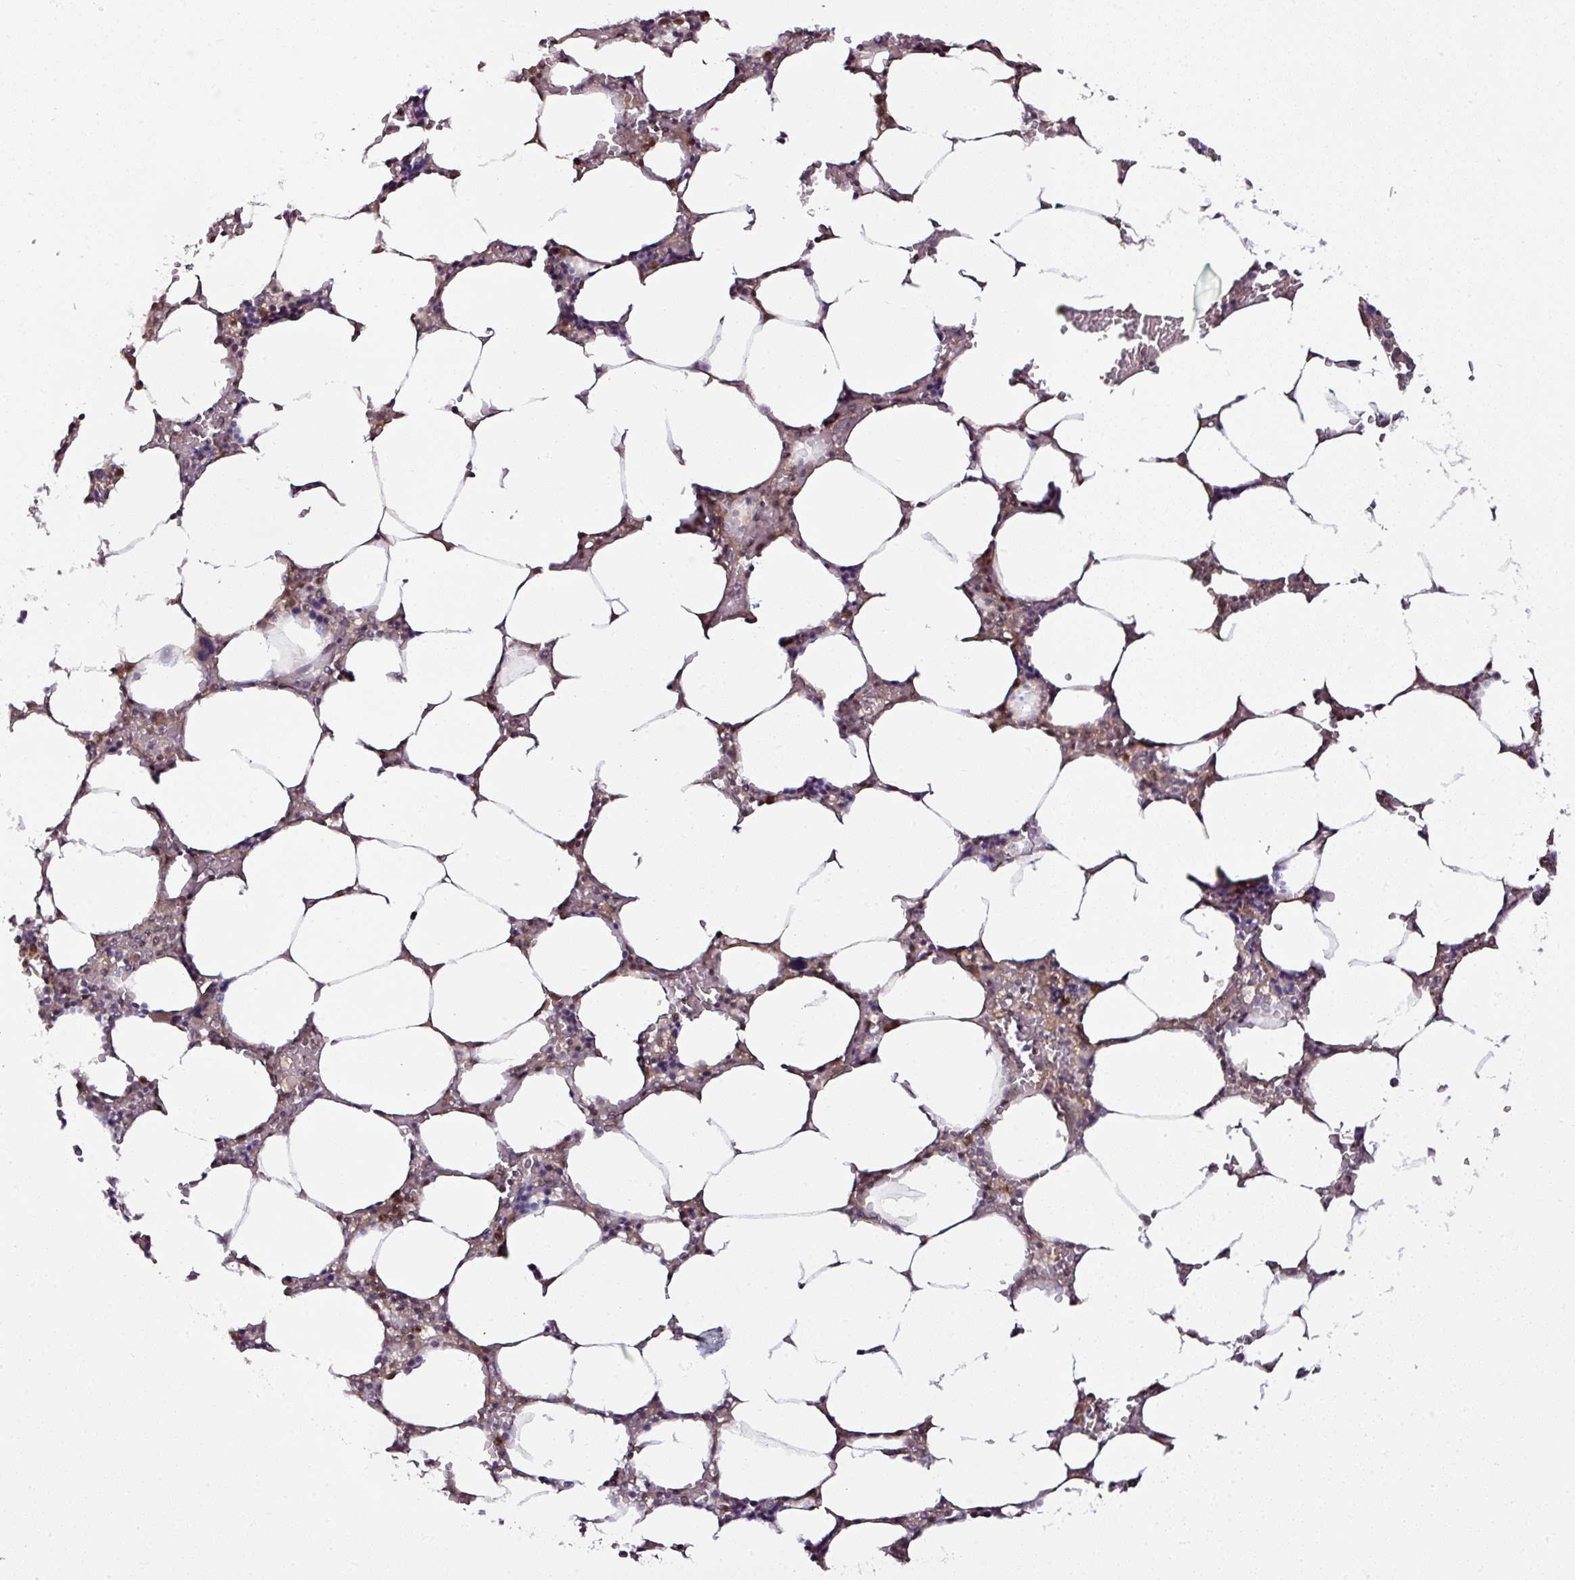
{"staining": {"intensity": "moderate", "quantity": "25%-75%", "location": "nuclear"}, "tissue": "bone marrow", "cell_type": "Hematopoietic cells", "image_type": "normal", "snomed": [{"axis": "morphology", "description": "Normal tissue, NOS"}, {"axis": "topography", "description": "Bone marrow"}], "caption": "IHC micrograph of unremarkable bone marrow: bone marrow stained using immunohistochemistry shows medium levels of moderate protein expression localized specifically in the nuclear of hematopoietic cells, appearing as a nuclear brown color.", "gene": "KLF16", "patient": {"sex": "male", "age": 64}}